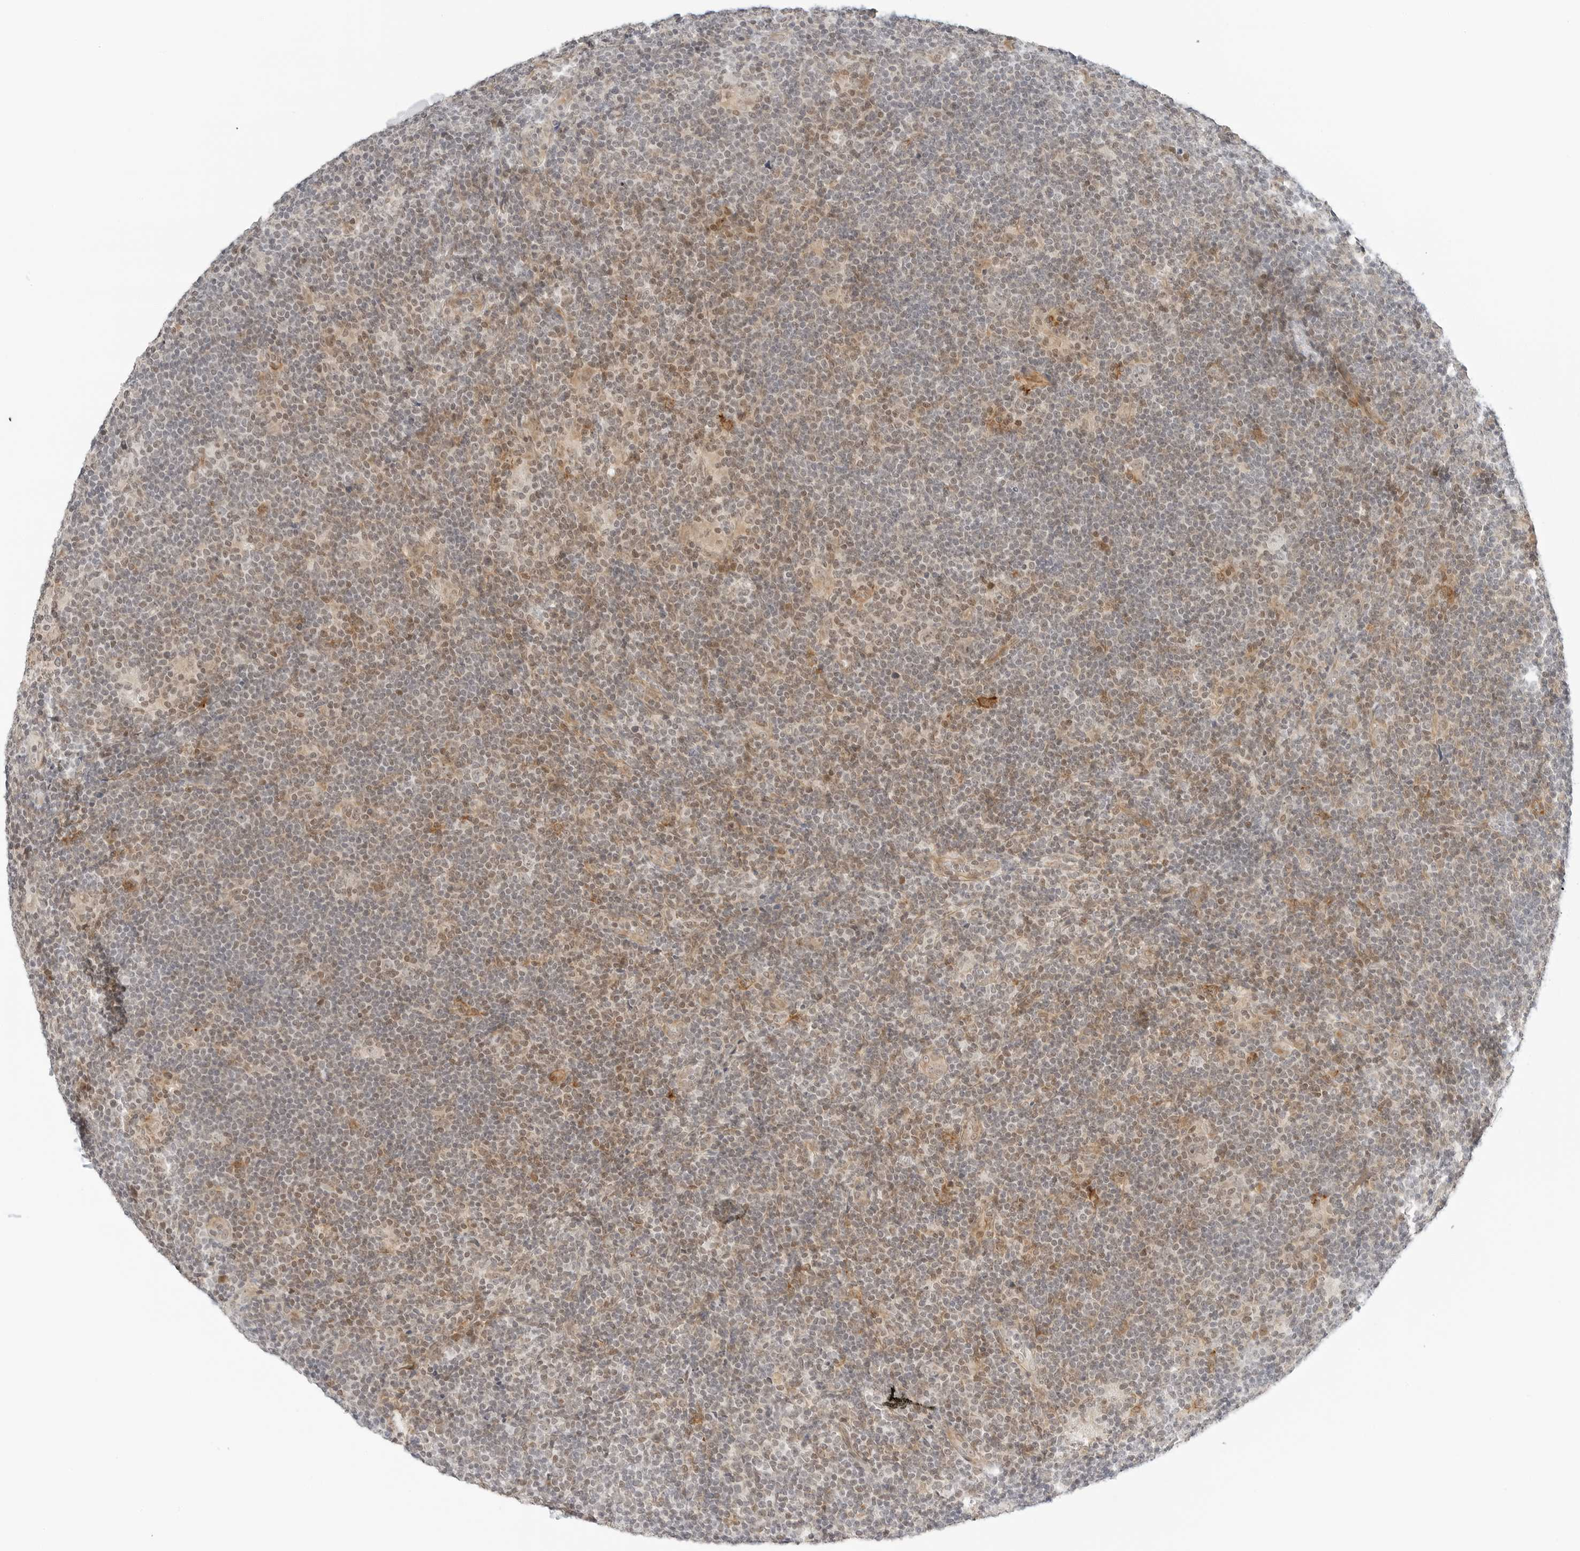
{"staining": {"intensity": "moderate", "quantity": "<25%", "location": "nuclear"}, "tissue": "lymphoma", "cell_type": "Tumor cells", "image_type": "cancer", "snomed": [{"axis": "morphology", "description": "Hodgkin's disease, NOS"}, {"axis": "topography", "description": "Lymph node"}], "caption": "Protein staining of Hodgkin's disease tissue exhibits moderate nuclear positivity in approximately <25% of tumor cells.", "gene": "NEO1", "patient": {"sex": "female", "age": 57}}